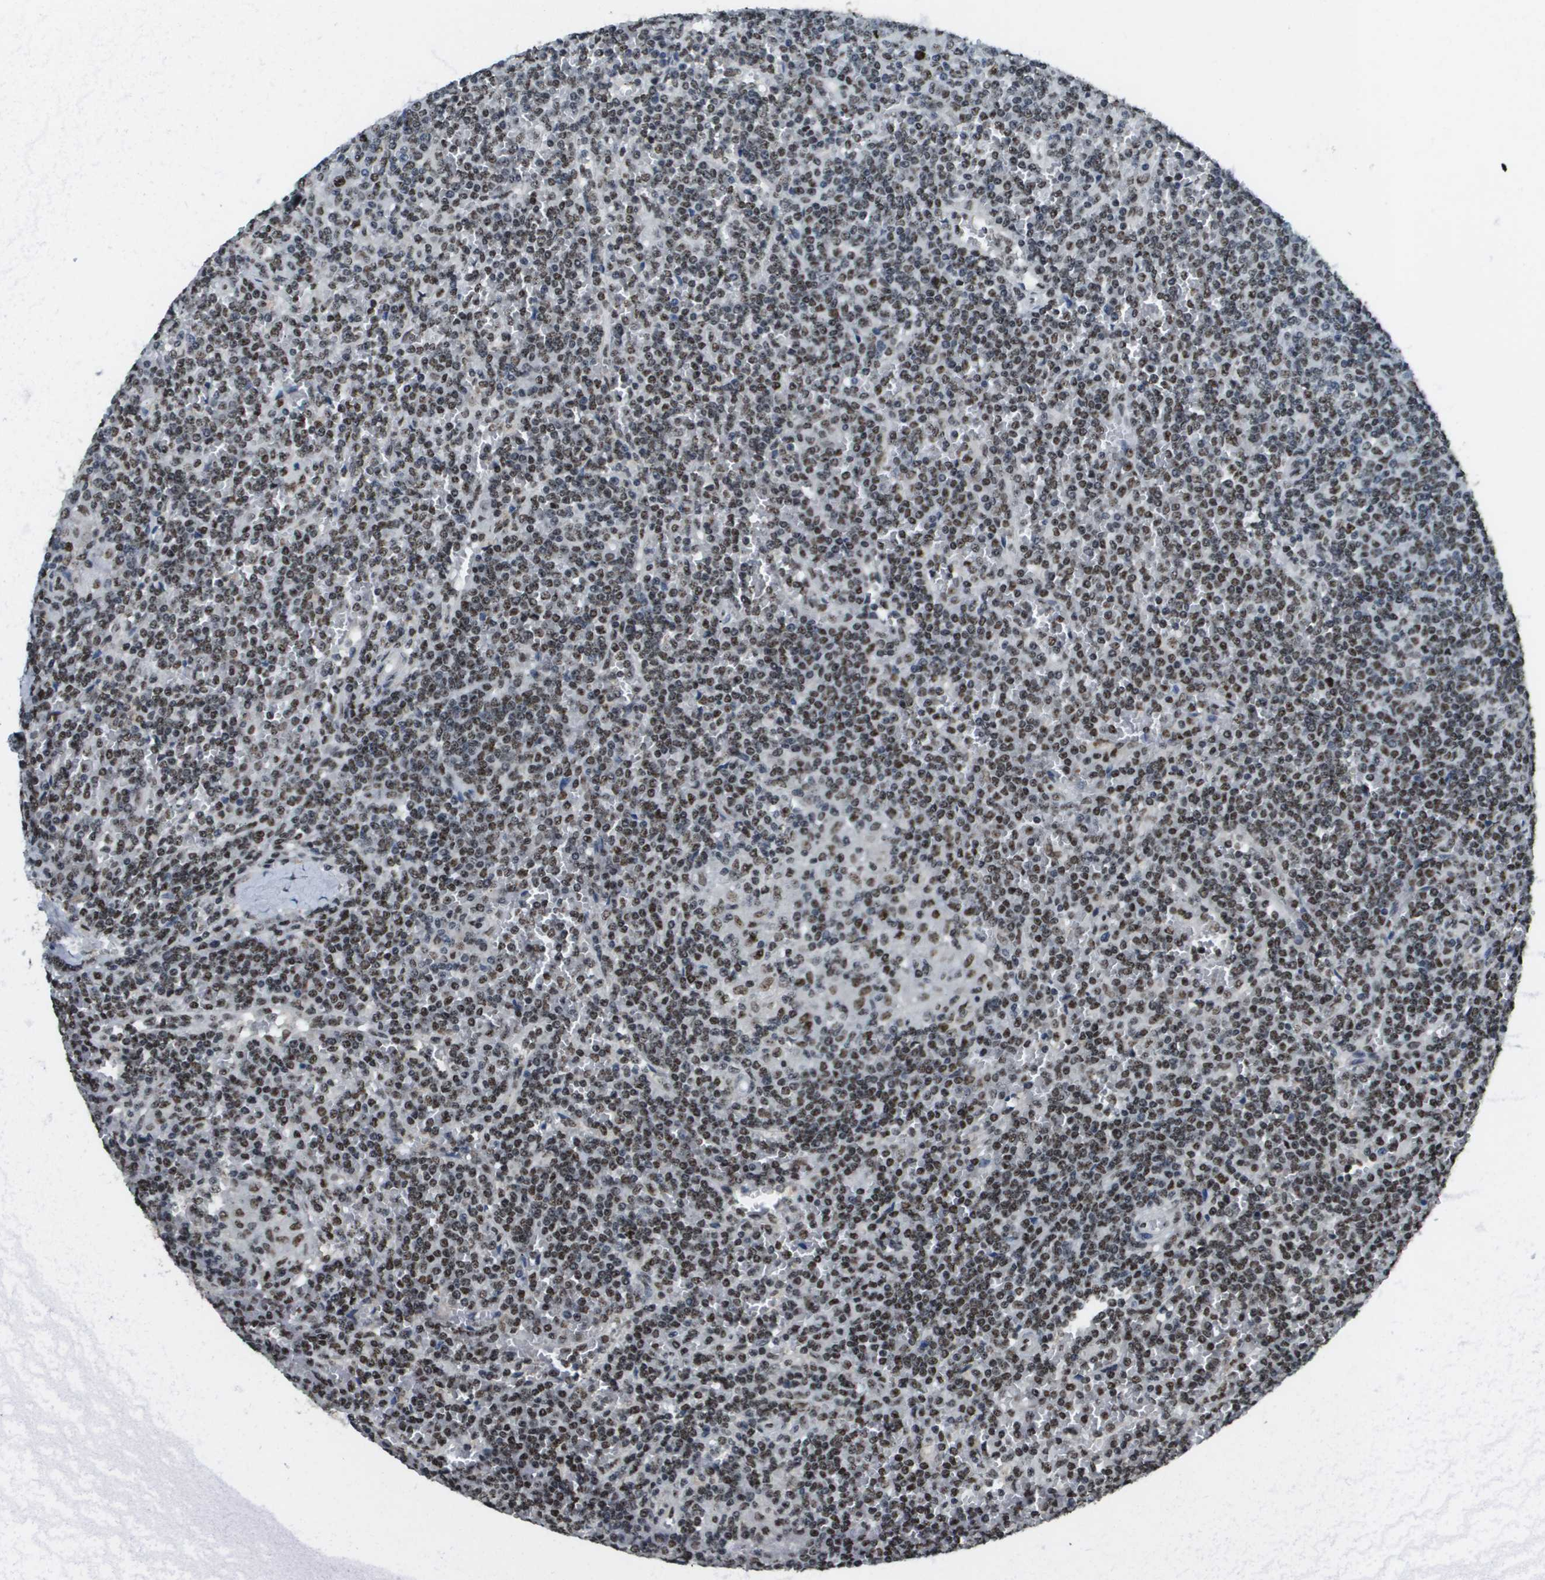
{"staining": {"intensity": "strong", "quantity": ">75%", "location": "nuclear"}, "tissue": "lymphoma", "cell_type": "Tumor cells", "image_type": "cancer", "snomed": [{"axis": "morphology", "description": "Malignant lymphoma, non-Hodgkin's type, Low grade"}, {"axis": "topography", "description": "Spleen"}], "caption": "This is an image of immunohistochemistry (IHC) staining of lymphoma, which shows strong expression in the nuclear of tumor cells.", "gene": "SP100", "patient": {"sex": "female", "age": 19}}